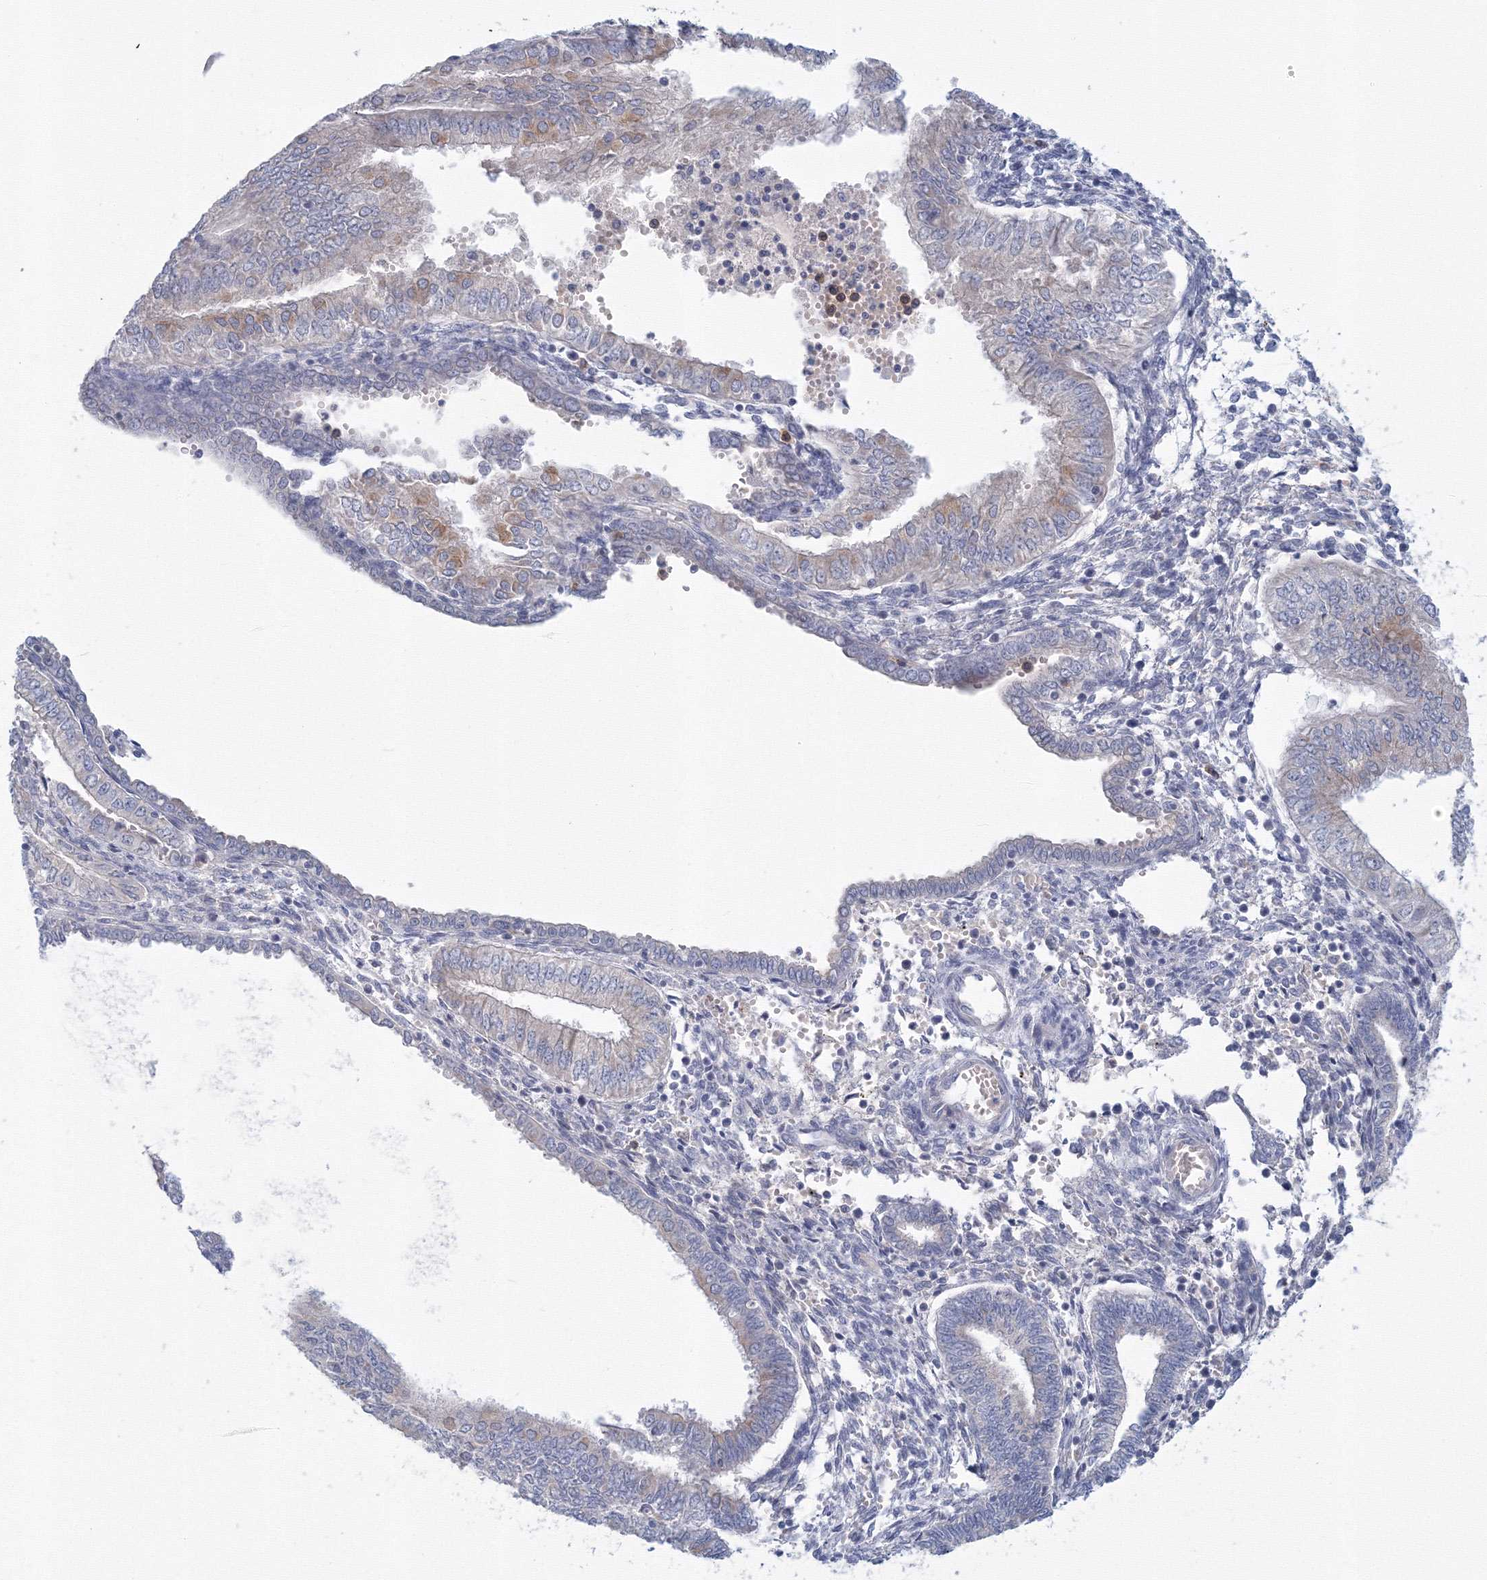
{"staining": {"intensity": "weak", "quantity": "<25%", "location": "cytoplasmic/membranous"}, "tissue": "endometrial cancer", "cell_type": "Tumor cells", "image_type": "cancer", "snomed": [{"axis": "morphology", "description": "Normal tissue, NOS"}, {"axis": "morphology", "description": "Adenocarcinoma, NOS"}, {"axis": "topography", "description": "Endometrium"}], "caption": "Tumor cells are negative for protein expression in human endometrial cancer (adenocarcinoma).", "gene": "TACC2", "patient": {"sex": "female", "age": 53}}